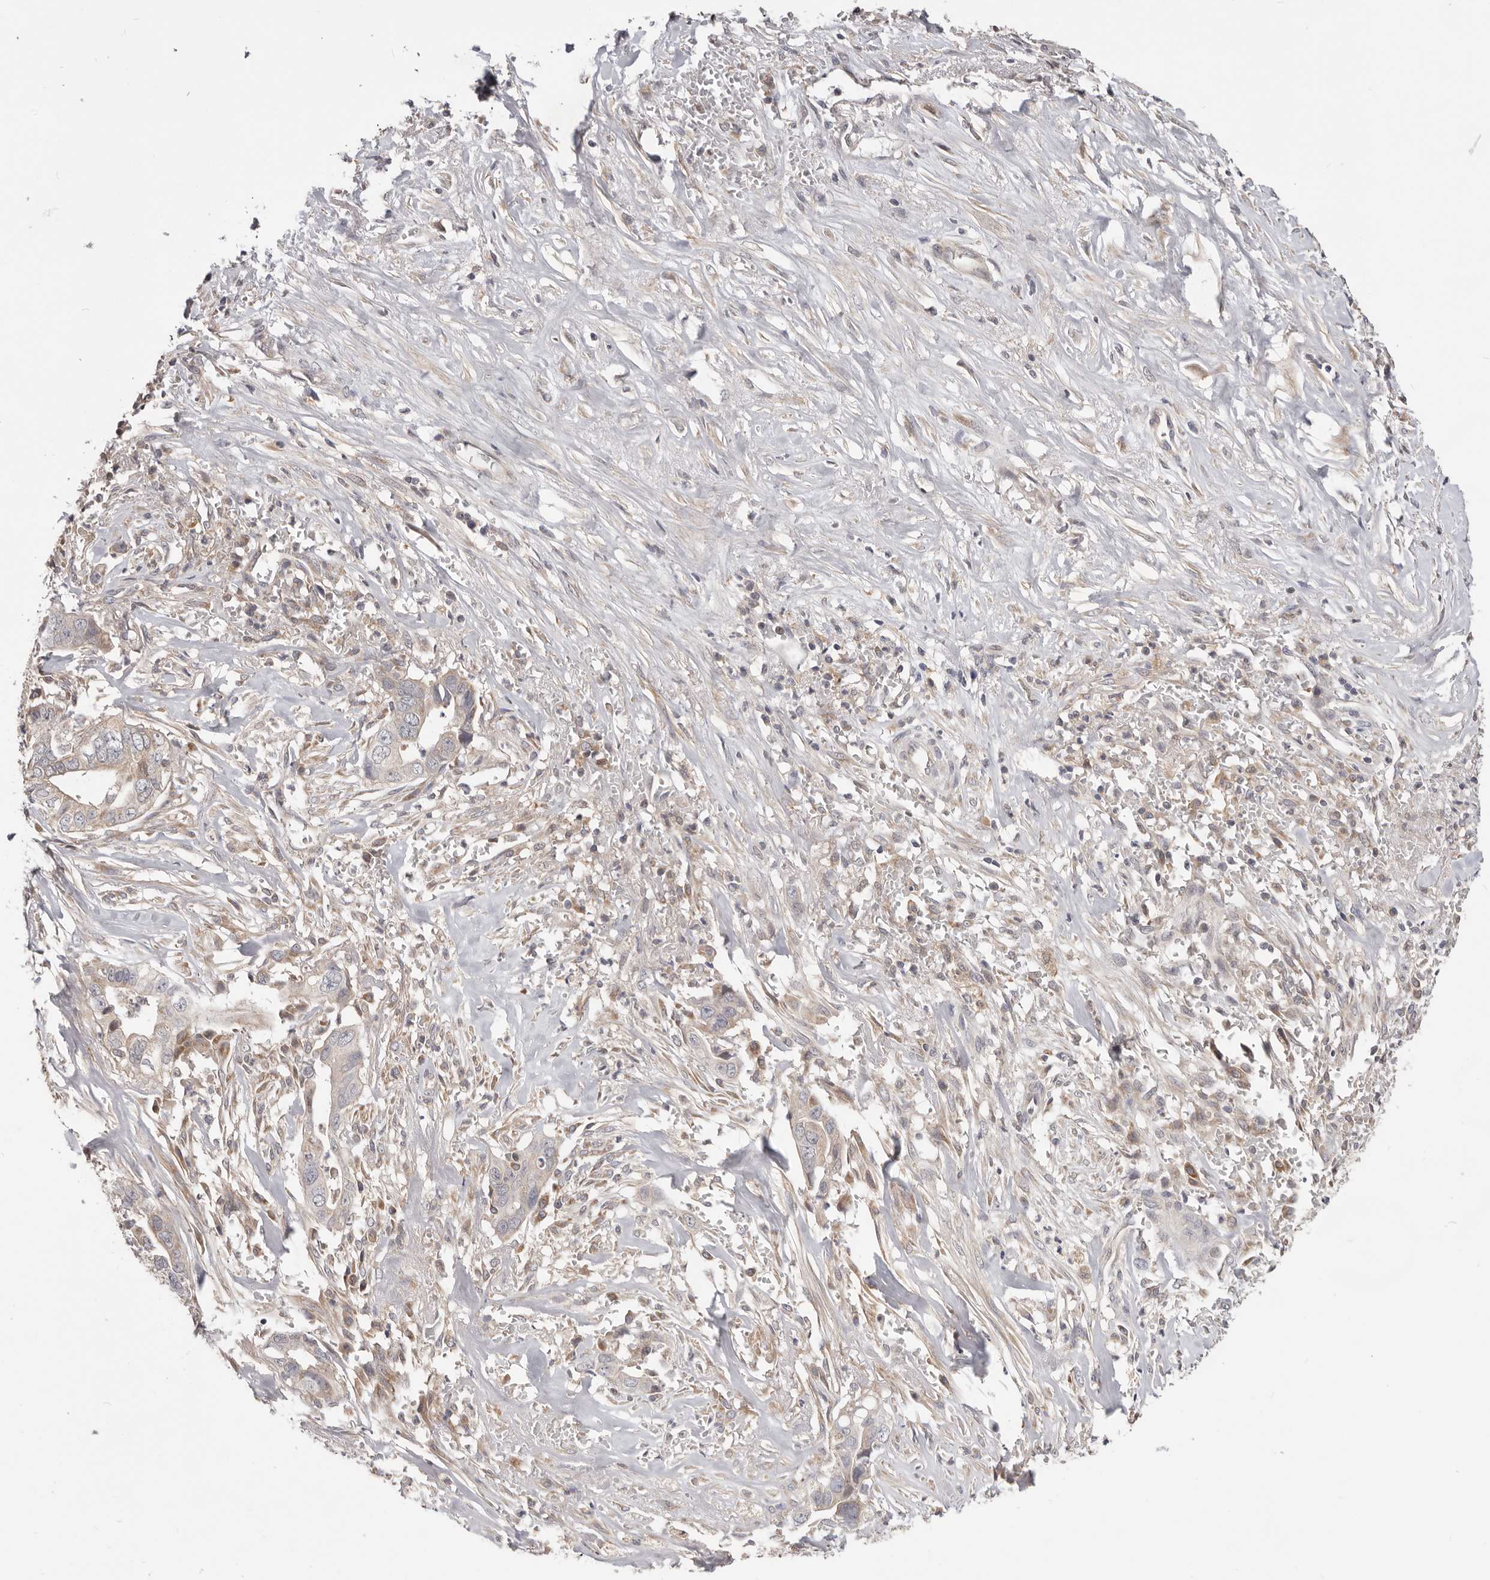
{"staining": {"intensity": "weak", "quantity": "<25%", "location": "cytoplasmic/membranous"}, "tissue": "liver cancer", "cell_type": "Tumor cells", "image_type": "cancer", "snomed": [{"axis": "morphology", "description": "Cholangiocarcinoma"}, {"axis": "topography", "description": "Liver"}], "caption": "Image shows no protein expression in tumor cells of cholangiocarcinoma (liver) tissue.", "gene": "LRP6", "patient": {"sex": "female", "age": 79}}